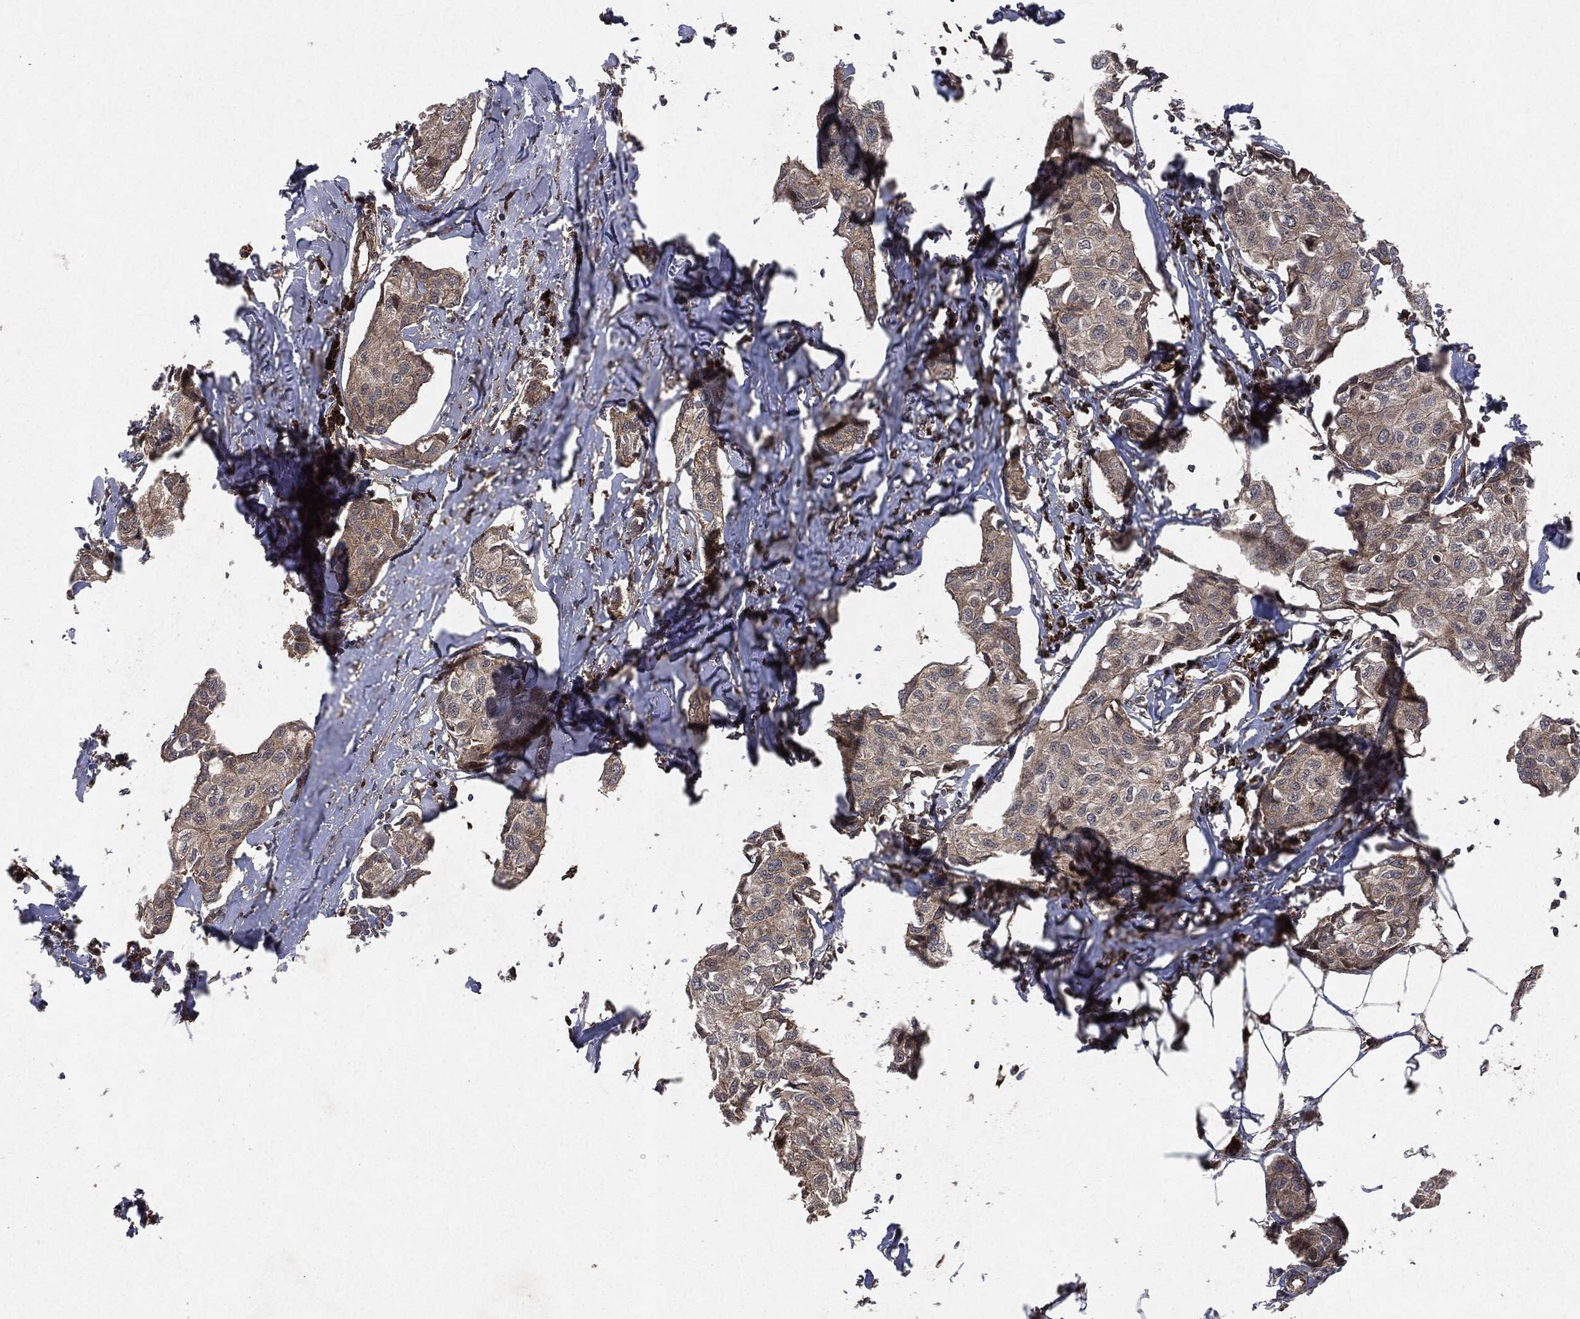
{"staining": {"intensity": "moderate", "quantity": "<25%", "location": "cytoplasmic/membranous"}, "tissue": "breast cancer", "cell_type": "Tumor cells", "image_type": "cancer", "snomed": [{"axis": "morphology", "description": "Duct carcinoma"}, {"axis": "topography", "description": "Breast"}], "caption": "A brown stain shows moderate cytoplasmic/membranous expression of a protein in human breast cancer tumor cells.", "gene": "RAF1", "patient": {"sex": "female", "age": 80}}